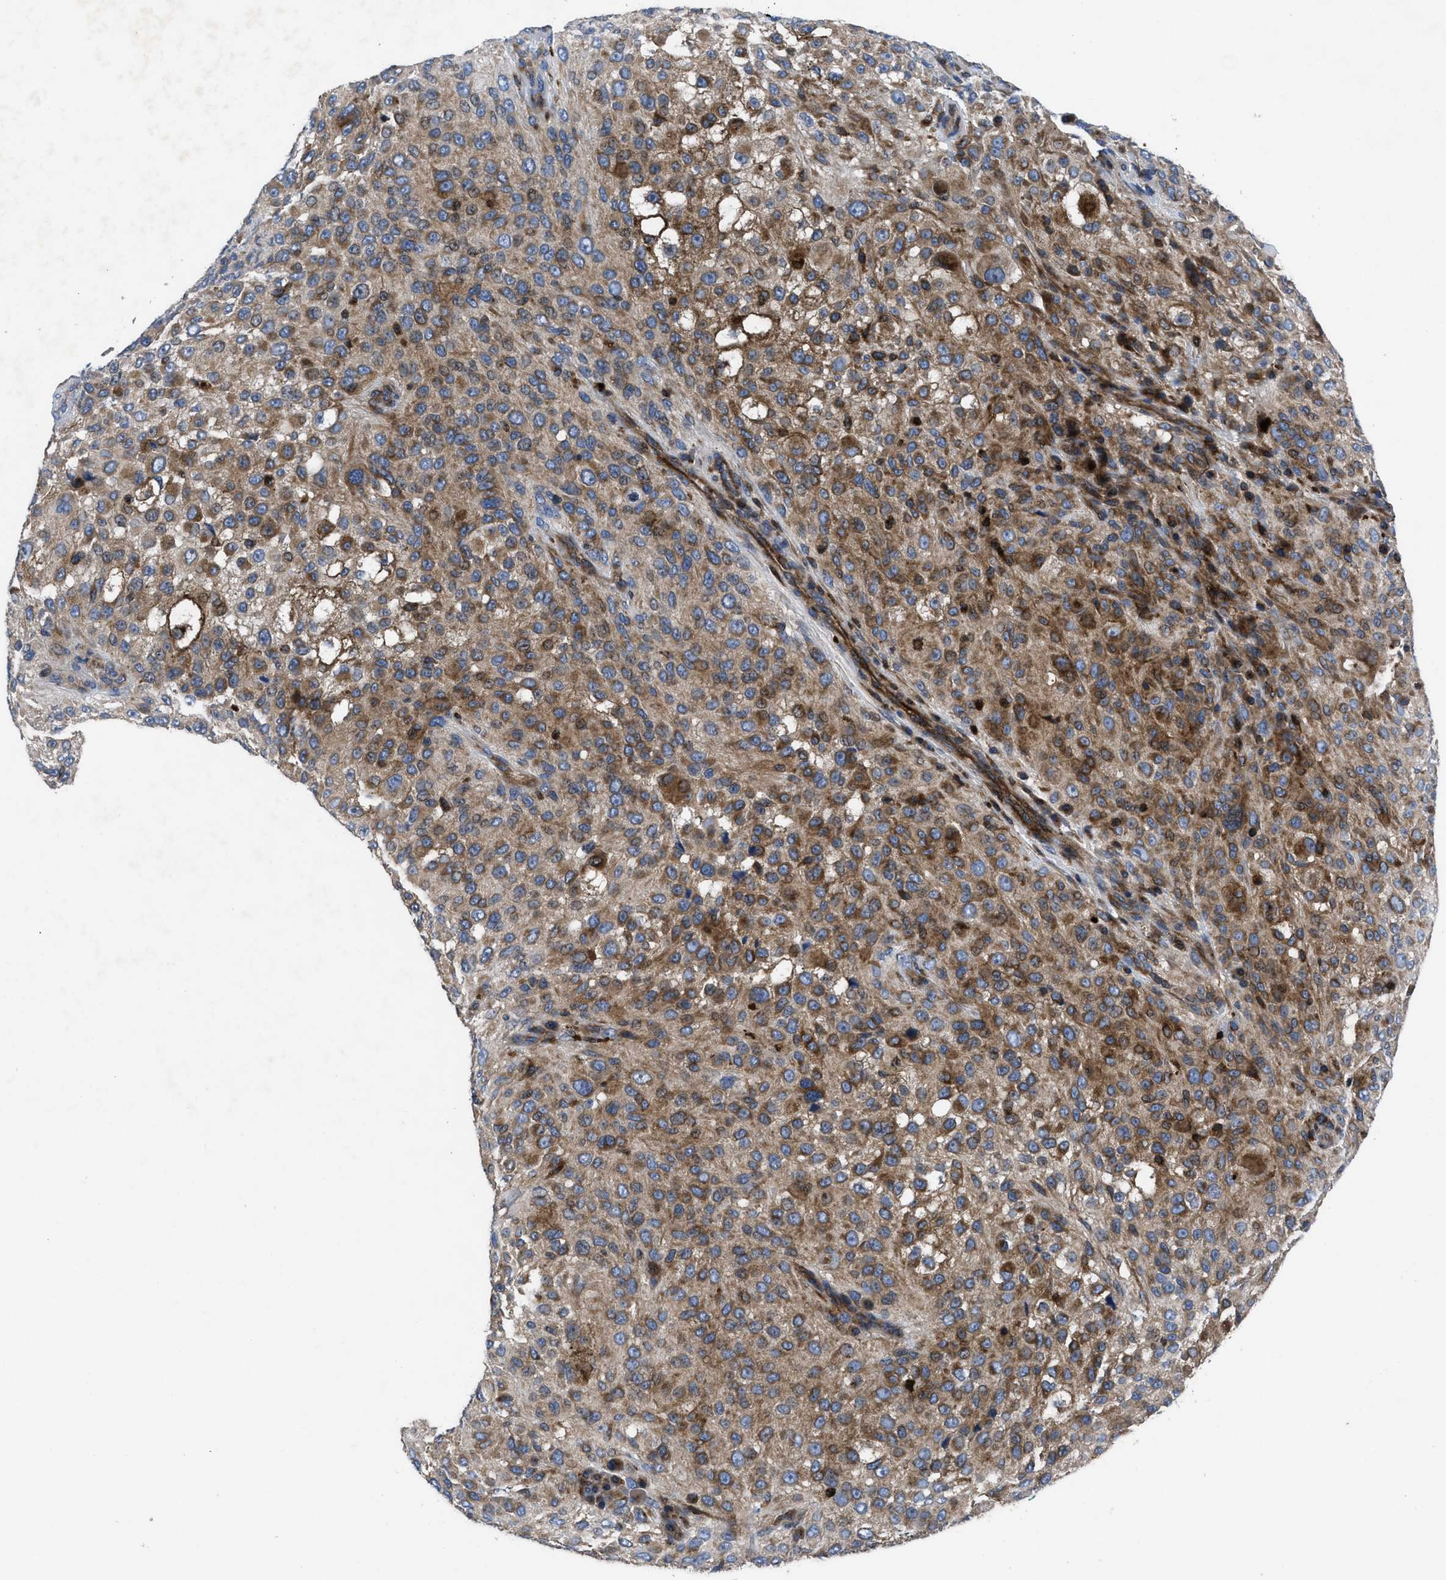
{"staining": {"intensity": "moderate", "quantity": ">75%", "location": "cytoplasmic/membranous"}, "tissue": "melanoma", "cell_type": "Tumor cells", "image_type": "cancer", "snomed": [{"axis": "morphology", "description": "Necrosis, NOS"}, {"axis": "morphology", "description": "Malignant melanoma, NOS"}, {"axis": "topography", "description": "Skin"}], "caption": "Protein staining by IHC shows moderate cytoplasmic/membranous positivity in approximately >75% of tumor cells in malignant melanoma.", "gene": "YBEY", "patient": {"sex": "female", "age": 87}}